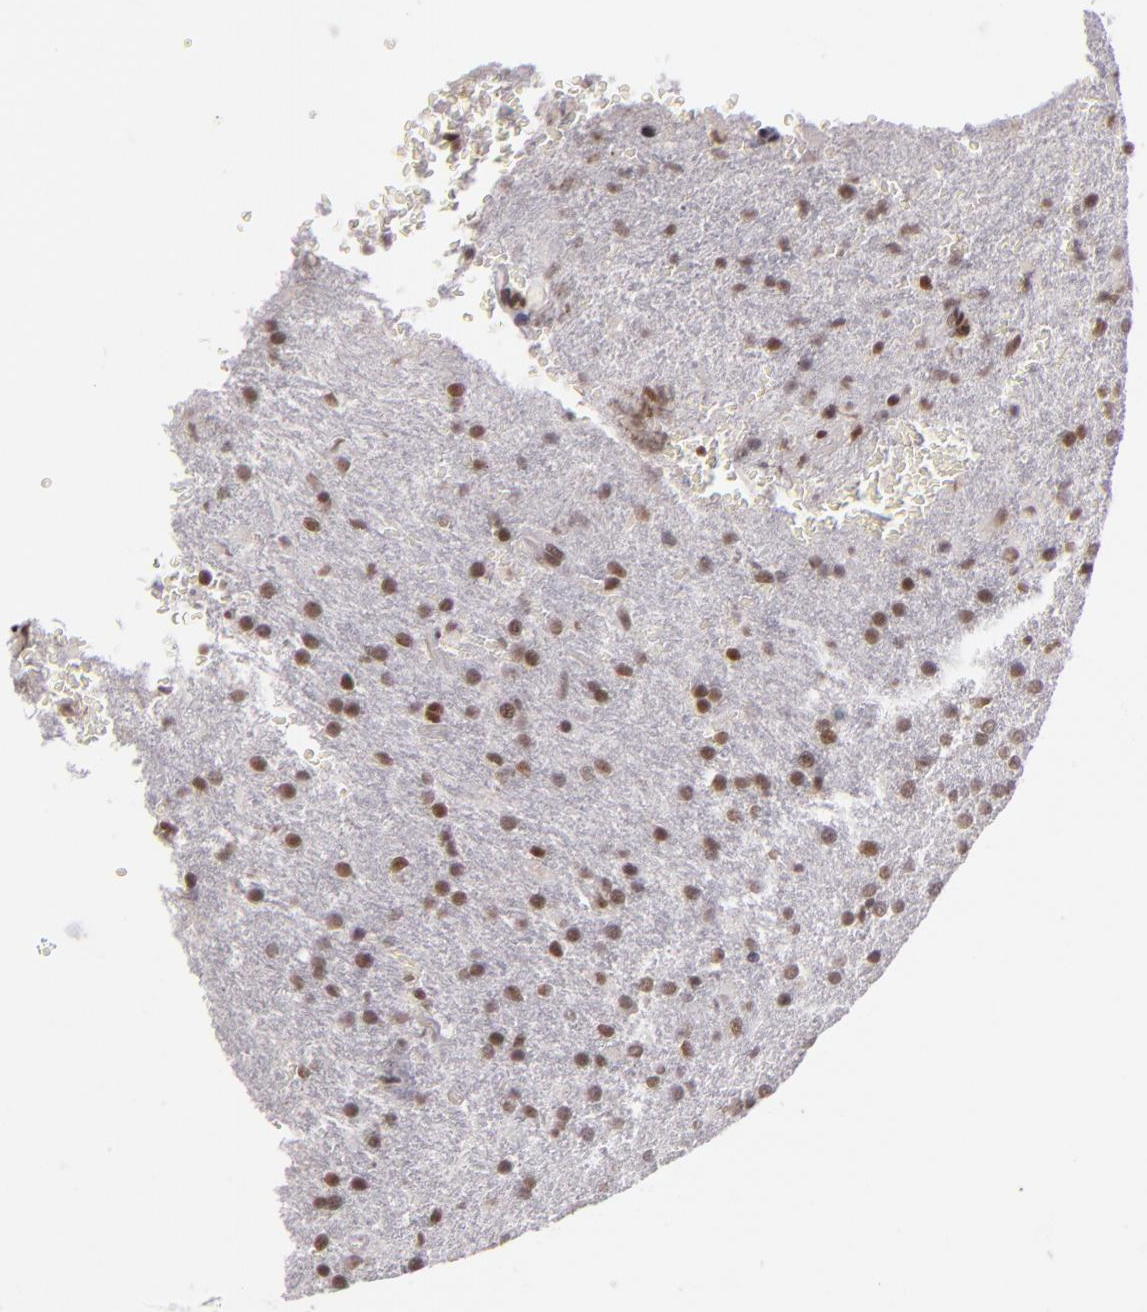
{"staining": {"intensity": "weak", "quantity": "25%-75%", "location": "nuclear"}, "tissue": "glioma", "cell_type": "Tumor cells", "image_type": "cancer", "snomed": [{"axis": "morphology", "description": "Glioma, malignant, High grade"}, {"axis": "topography", "description": "Brain"}], "caption": "This micrograph demonstrates IHC staining of malignant glioma (high-grade), with low weak nuclear staining in approximately 25%-75% of tumor cells.", "gene": "ZFX", "patient": {"sex": "male", "age": 68}}